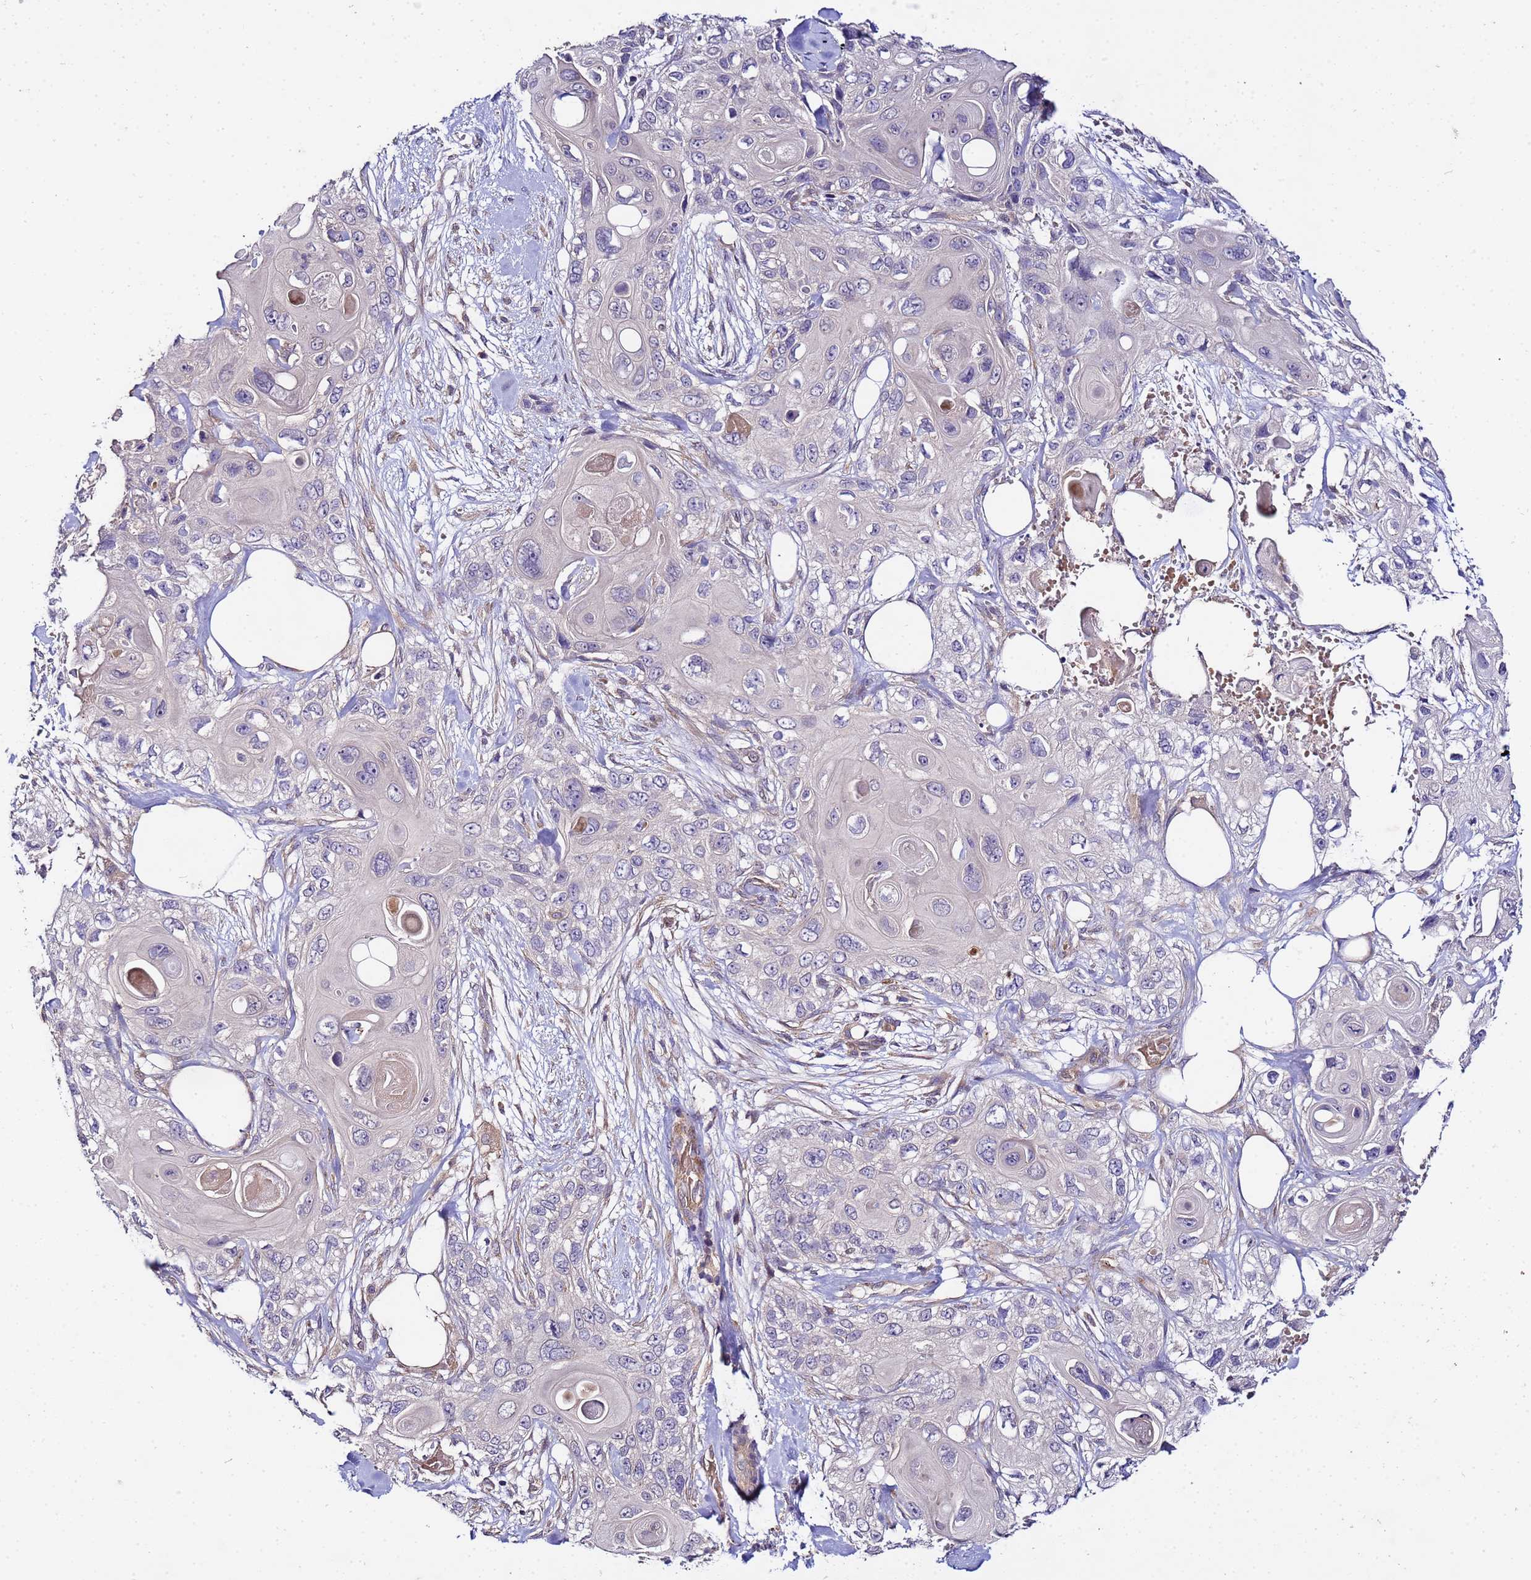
{"staining": {"intensity": "negative", "quantity": "none", "location": "none"}, "tissue": "skin cancer", "cell_type": "Tumor cells", "image_type": "cancer", "snomed": [{"axis": "morphology", "description": "Normal tissue, NOS"}, {"axis": "morphology", "description": "Squamous cell carcinoma, NOS"}, {"axis": "topography", "description": "Skin"}], "caption": "Protein analysis of skin cancer exhibits no significant staining in tumor cells.", "gene": "GSPT2", "patient": {"sex": "male", "age": 72}}